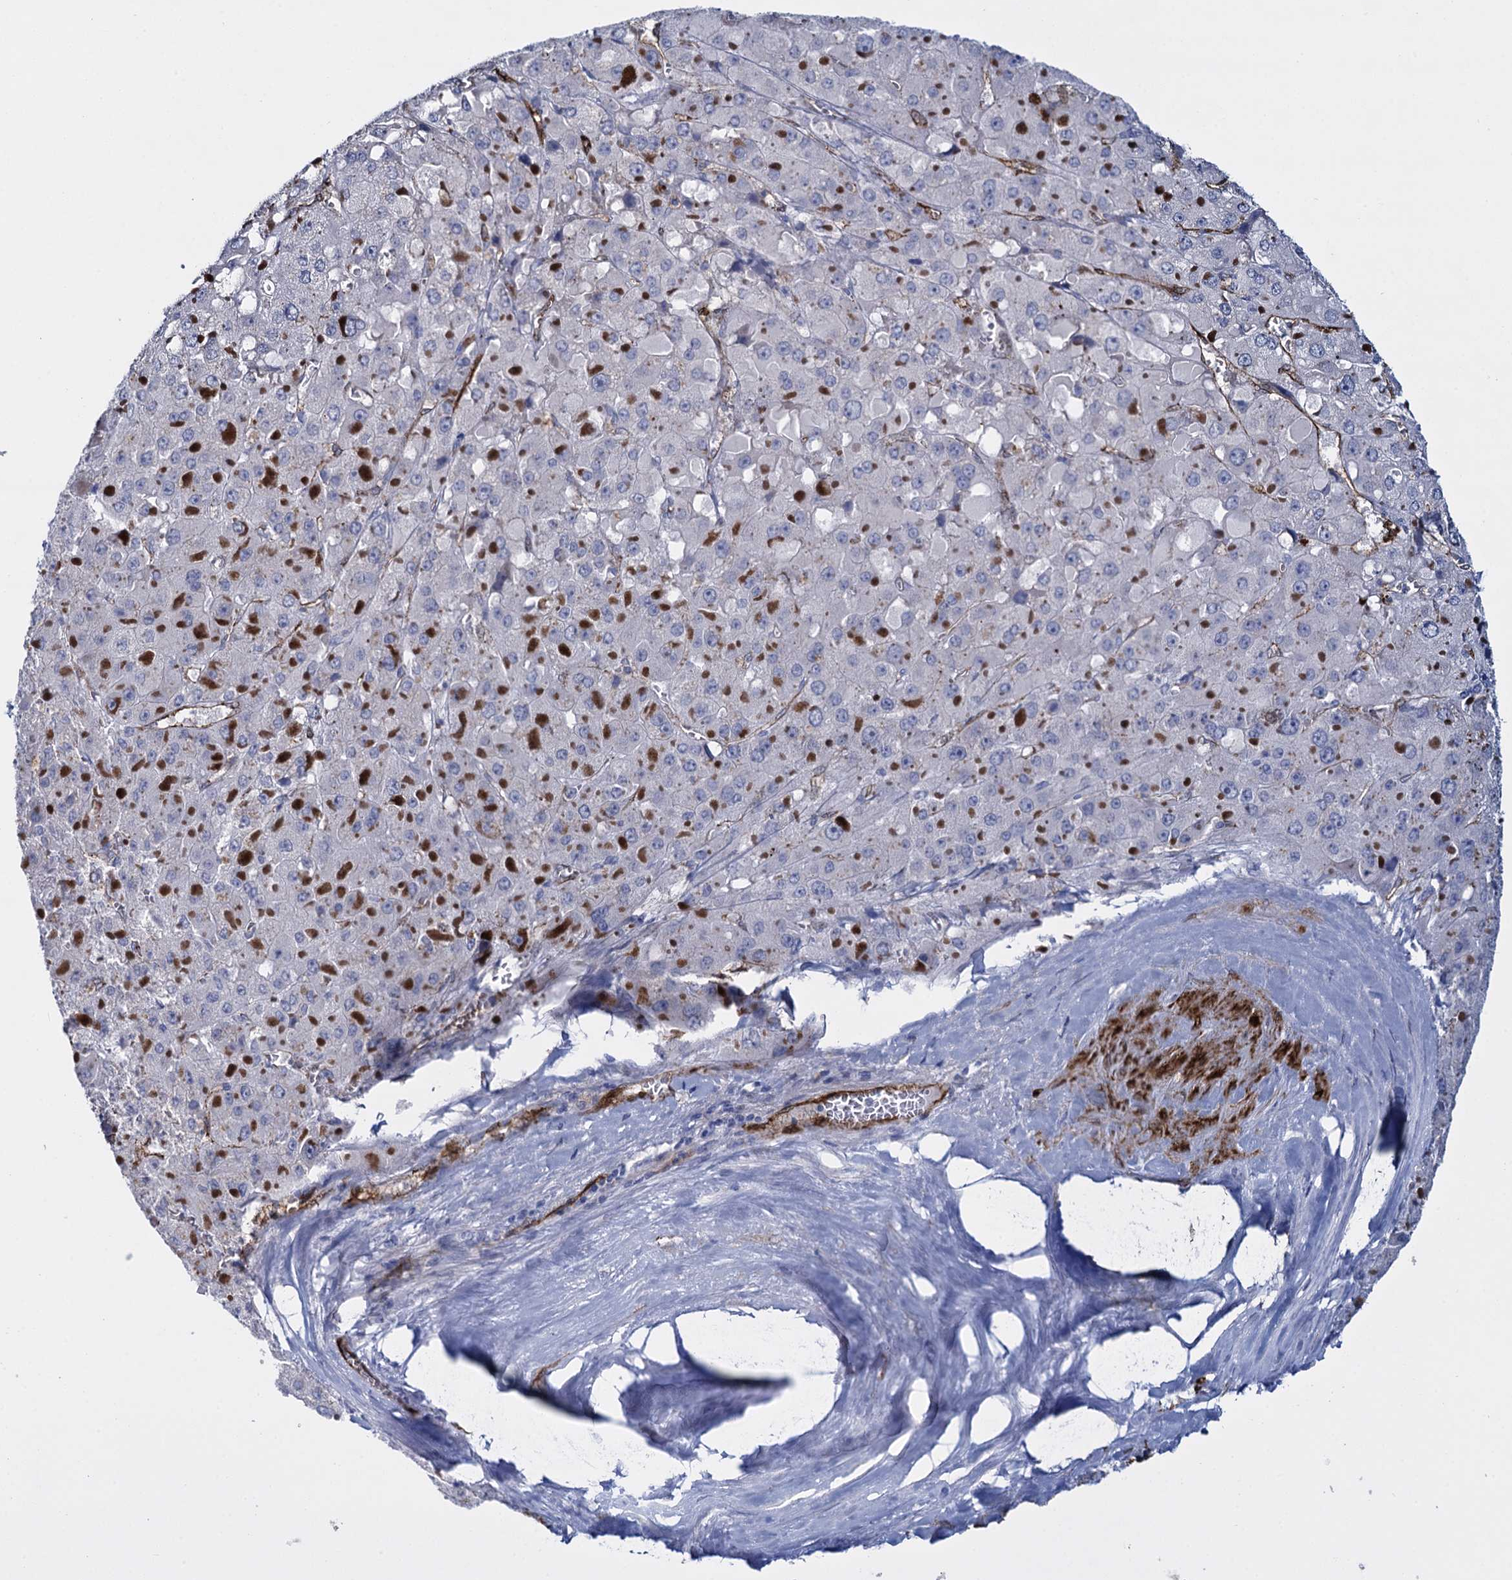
{"staining": {"intensity": "negative", "quantity": "none", "location": "none"}, "tissue": "liver cancer", "cell_type": "Tumor cells", "image_type": "cancer", "snomed": [{"axis": "morphology", "description": "Carcinoma, Hepatocellular, NOS"}, {"axis": "topography", "description": "Liver"}], "caption": "Immunohistochemical staining of human liver hepatocellular carcinoma exhibits no significant positivity in tumor cells.", "gene": "SNCG", "patient": {"sex": "female", "age": 73}}